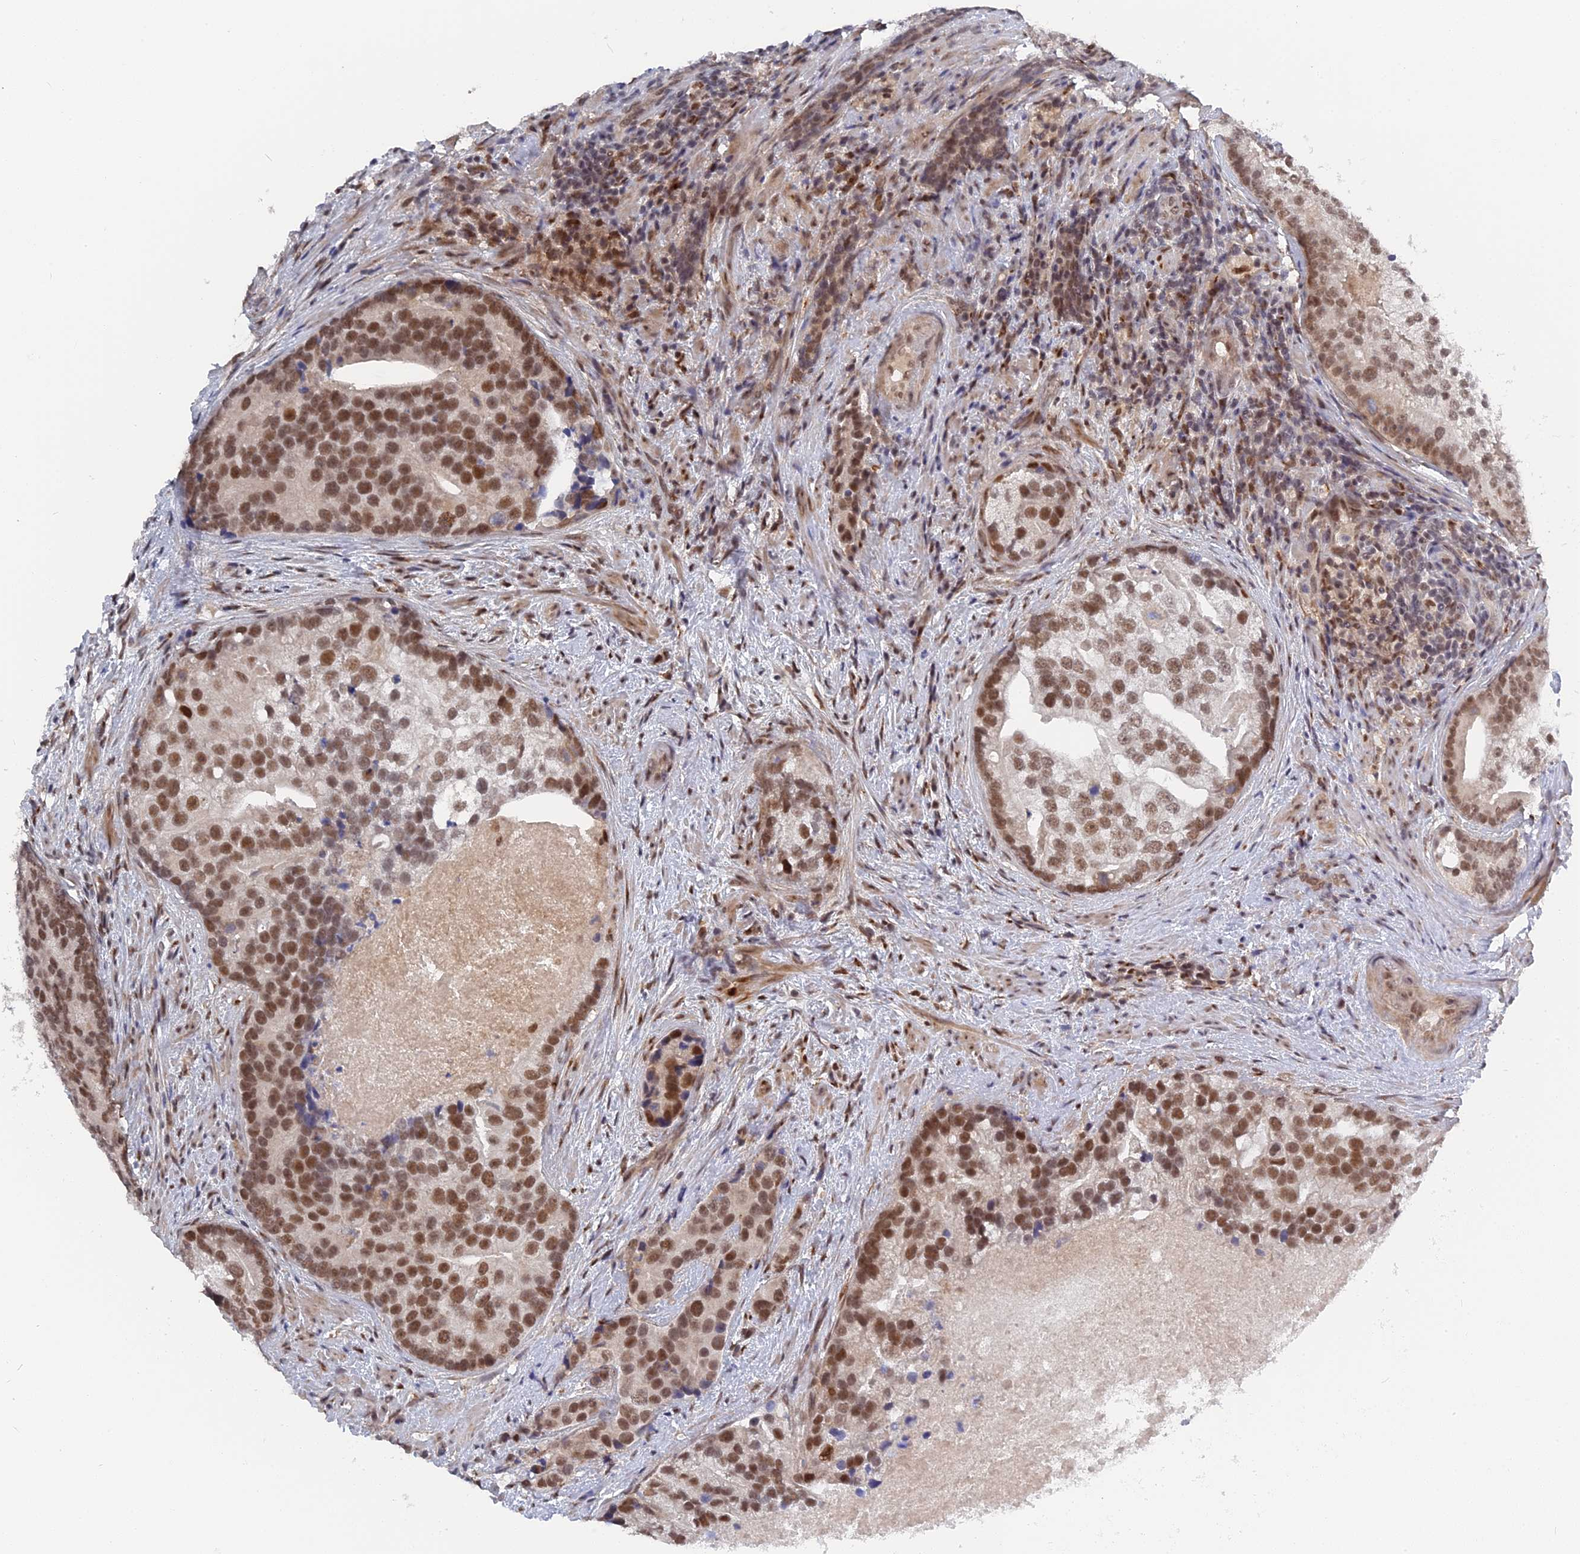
{"staining": {"intensity": "moderate", "quantity": ">75%", "location": "nuclear"}, "tissue": "prostate cancer", "cell_type": "Tumor cells", "image_type": "cancer", "snomed": [{"axis": "morphology", "description": "Adenocarcinoma, High grade"}, {"axis": "topography", "description": "Prostate"}], "caption": "IHC (DAB) staining of prostate cancer shows moderate nuclear protein positivity in approximately >75% of tumor cells.", "gene": "CCDC85A", "patient": {"sex": "male", "age": 62}}